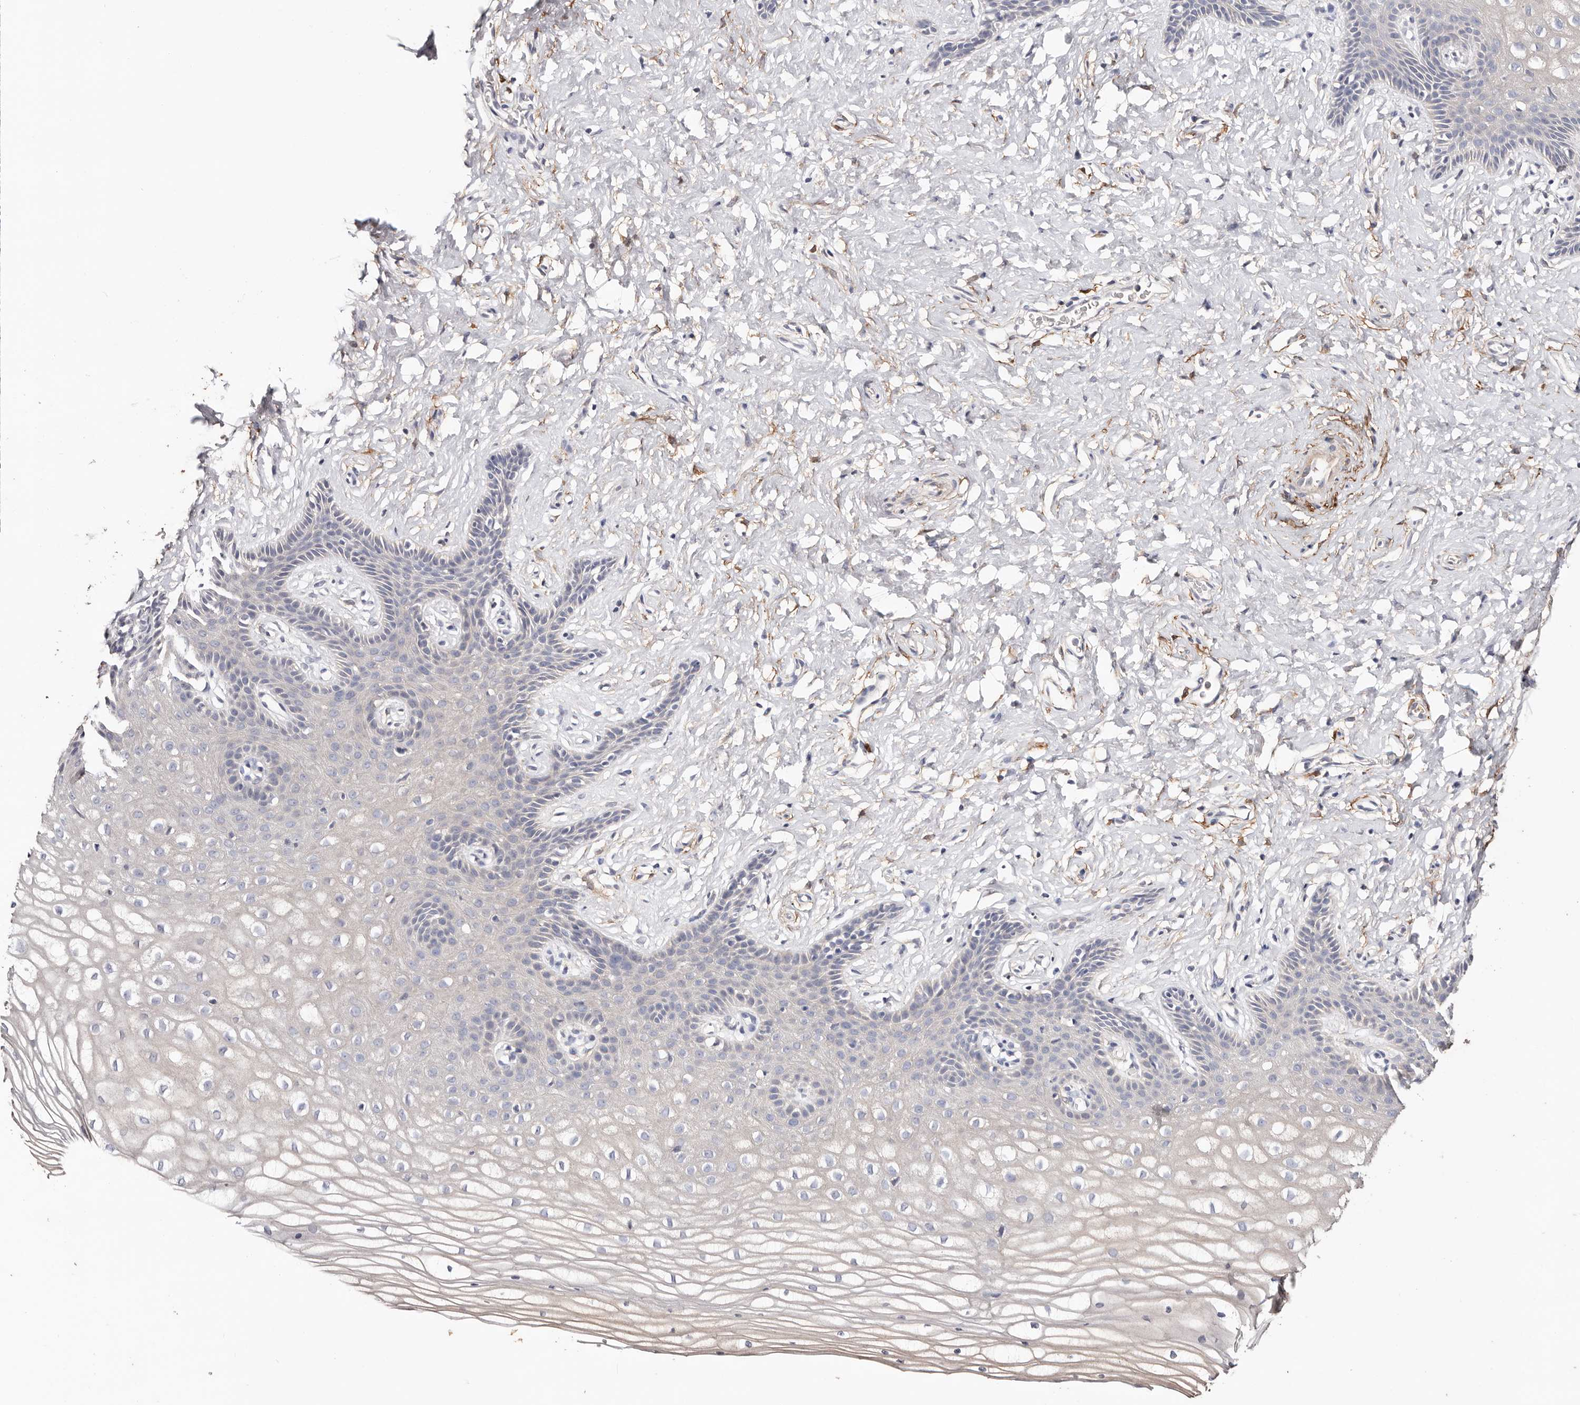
{"staining": {"intensity": "negative", "quantity": "none", "location": "none"}, "tissue": "vagina", "cell_type": "Squamous epithelial cells", "image_type": "normal", "snomed": [{"axis": "morphology", "description": "Normal tissue, NOS"}, {"axis": "topography", "description": "Vagina"}, {"axis": "topography", "description": "Cervix"}], "caption": "IHC histopathology image of normal vagina: human vagina stained with DAB (3,3'-diaminobenzidine) shows no significant protein positivity in squamous epithelial cells. (DAB immunohistochemistry (IHC) visualized using brightfield microscopy, high magnification).", "gene": "TGM2", "patient": {"sex": "female", "age": 40}}